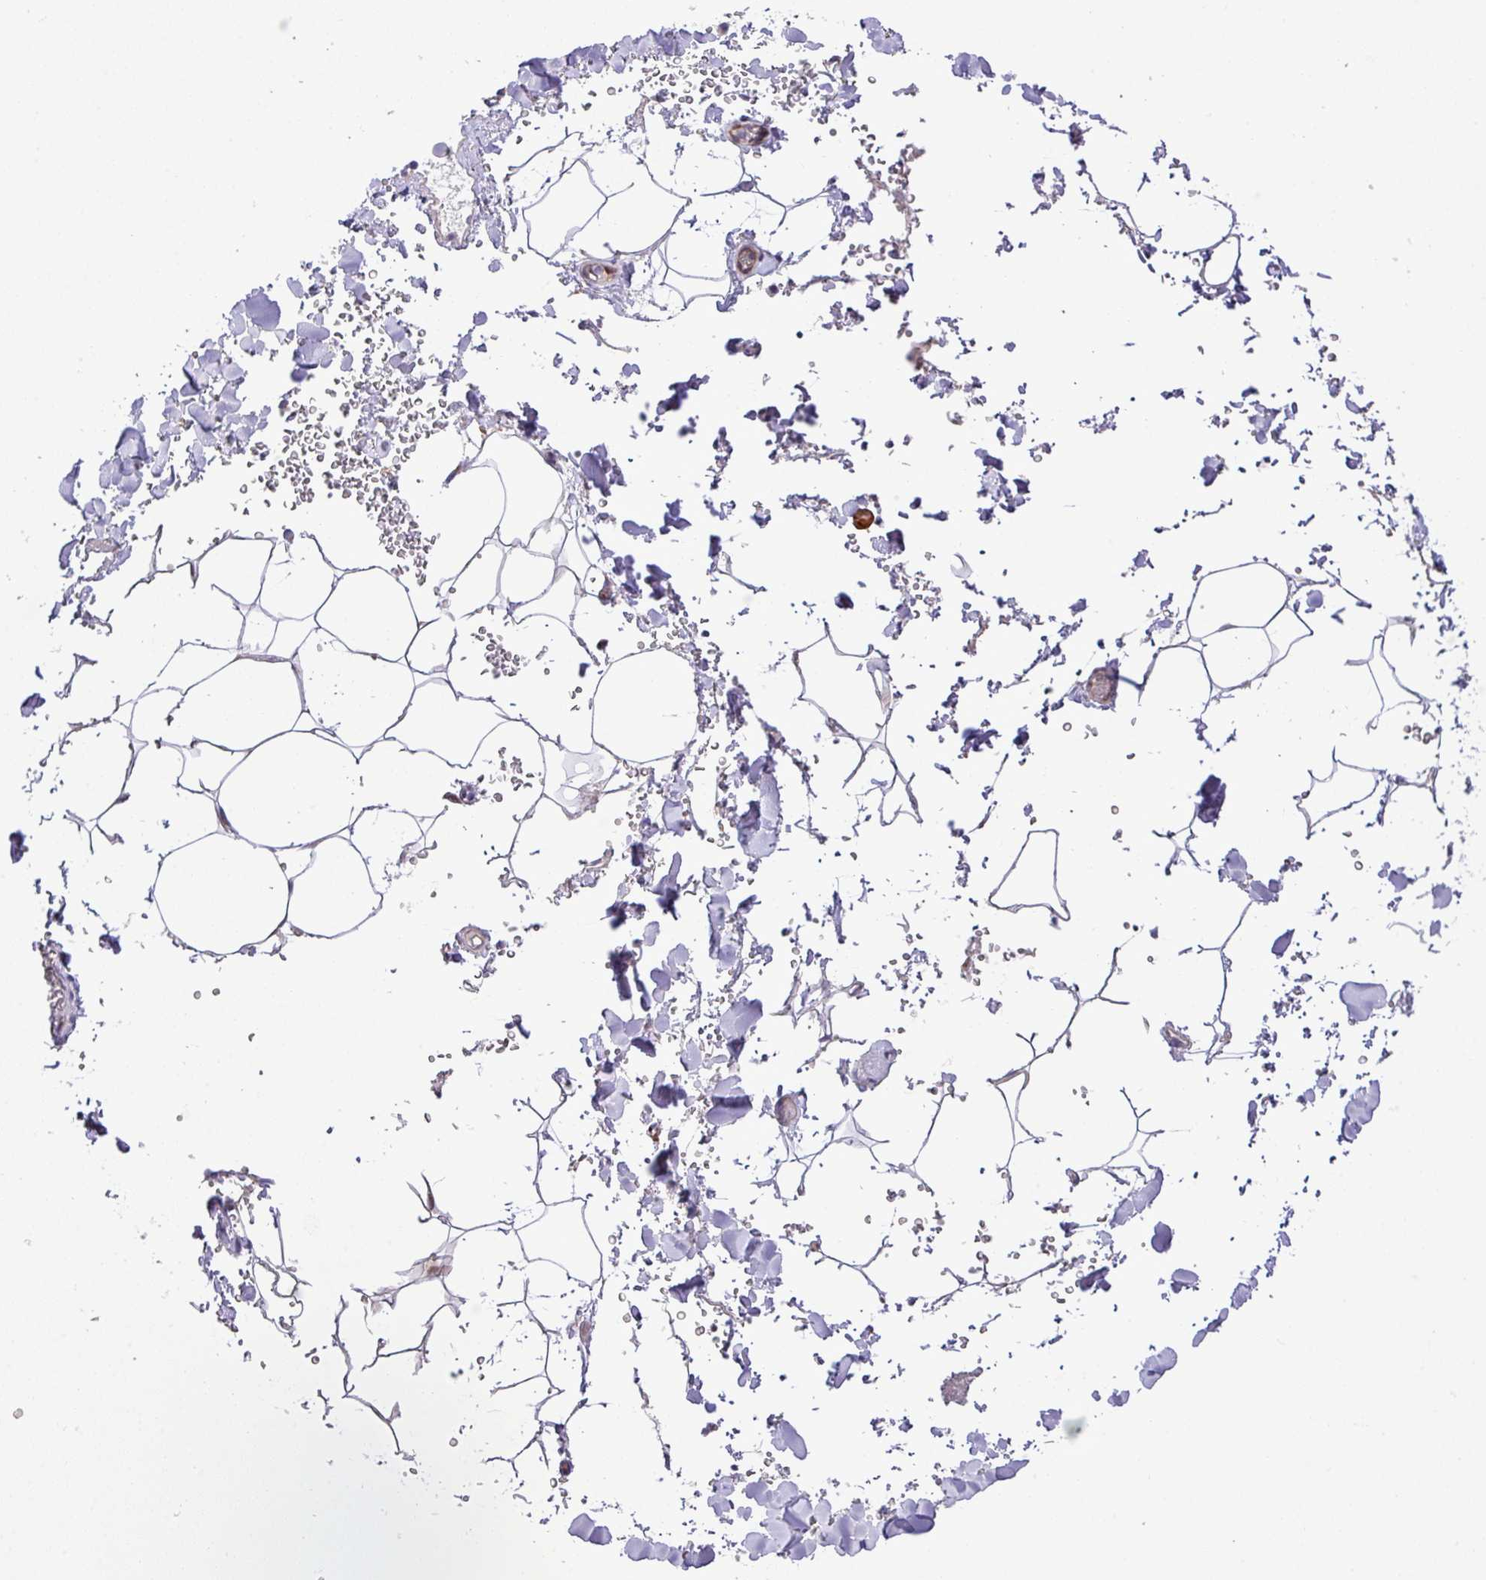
{"staining": {"intensity": "negative", "quantity": "none", "location": "none"}, "tissue": "adipose tissue", "cell_type": "Adipocytes", "image_type": "normal", "snomed": [{"axis": "morphology", "description": "Normal tissue, NOS"}, {"axis": "topography", "description": "Rectum"}, {"axis": "topography", "description": "Peripheral nerve tissue"}], "caption": "There is no significant staining in adipocytes of adipose tissue. (Immunohistochemistry, brightfield microscopy, high magnification).", "gene": "B3GNT9", "patient": {"sex": "female", "age": 69}}